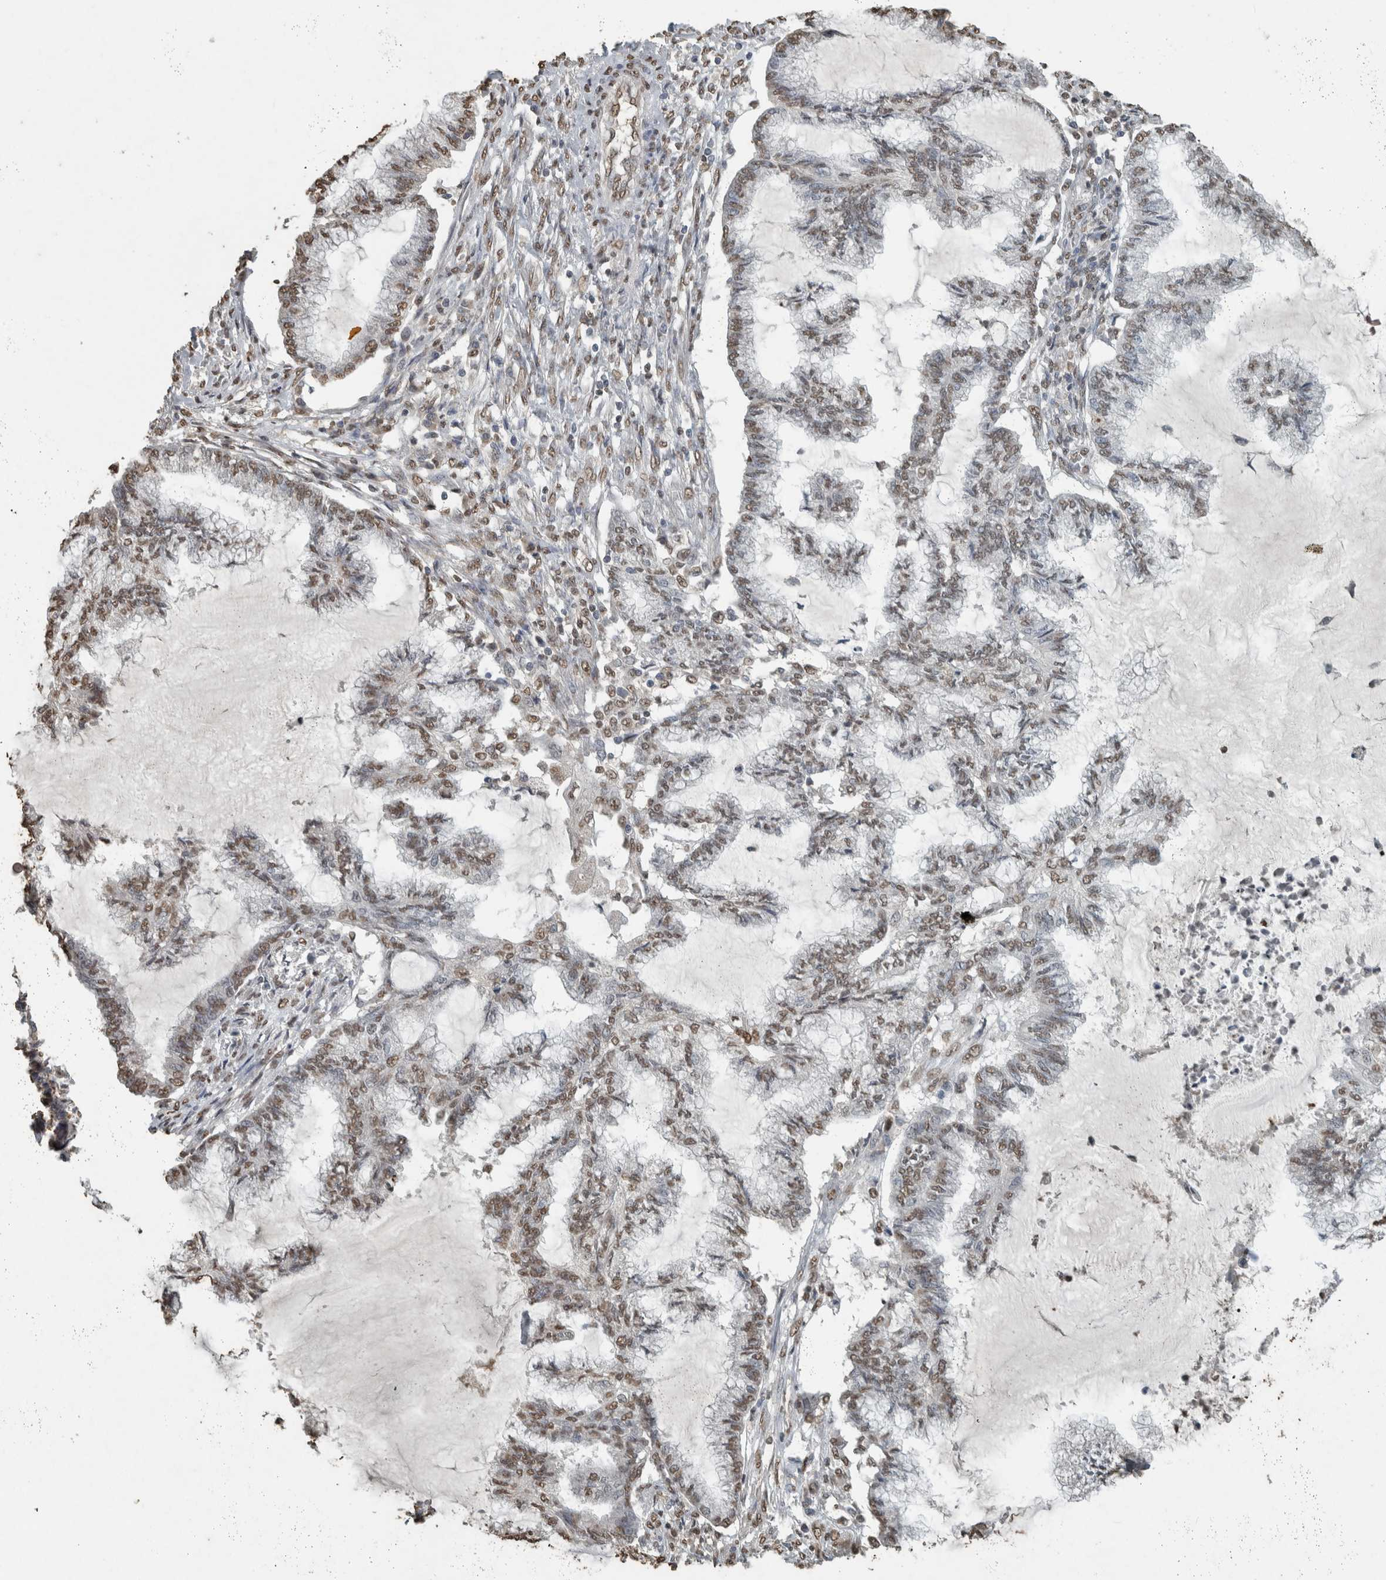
{"staining": {"intensity": "weak", "quantity": ">75%", "location": "nuclear"}, "tissue": "endometrial cancer", "cell_type": "Tumor cells", "image_type": "cancer", "snomed": [{"axis": "morphology", "description": "Adenocarcinoma, NOS"}, {"axis": "topography", "description": "Endometrium"}], "caption": "Tumor cells reveal low levels of weak nuclear positivity in about >75% of cells in human adenocarcinoma (endometrial).", "gene": "HAND2", "patient": {"sex": "female", "age": 86}}